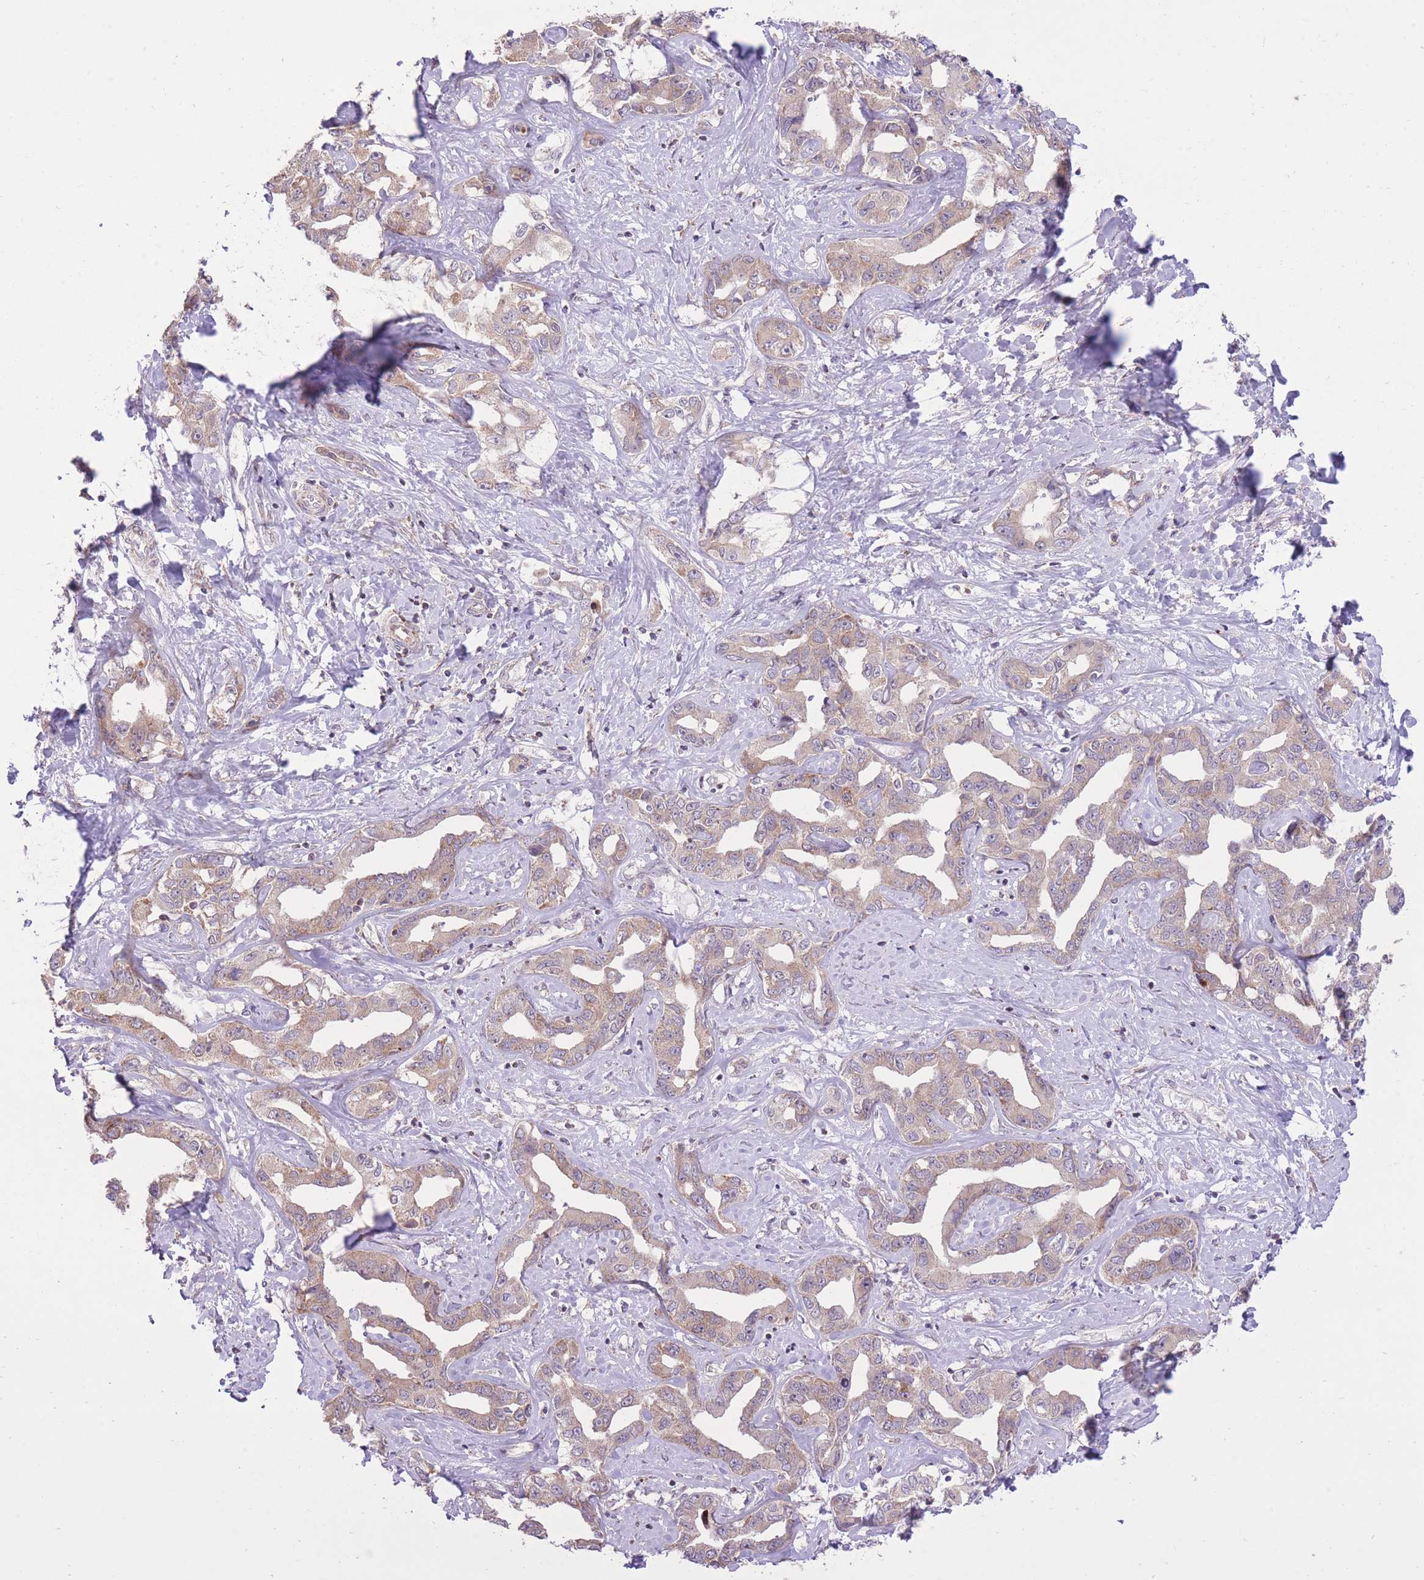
{"staining": {"intensity": "weak", "quantity": ">75%", "location": "cytoplasmic/membranous"}, "tissue": "liver cancer", "cell_type": "Tumor cells", "image_type": "cancer", "snomed": [{"axis": "morphology", "description": "Cholangiocarcinoma"}, {"axis": "topography", "description": "Liver"}], "caption": "Liver cancer stained with a brown dye reveals weak cytoplasmic/membranous positive positivity in approximately >75% of tumor cells.", "gene": "SLC4A4", "patient": {"sex": "male", "age": 59}}